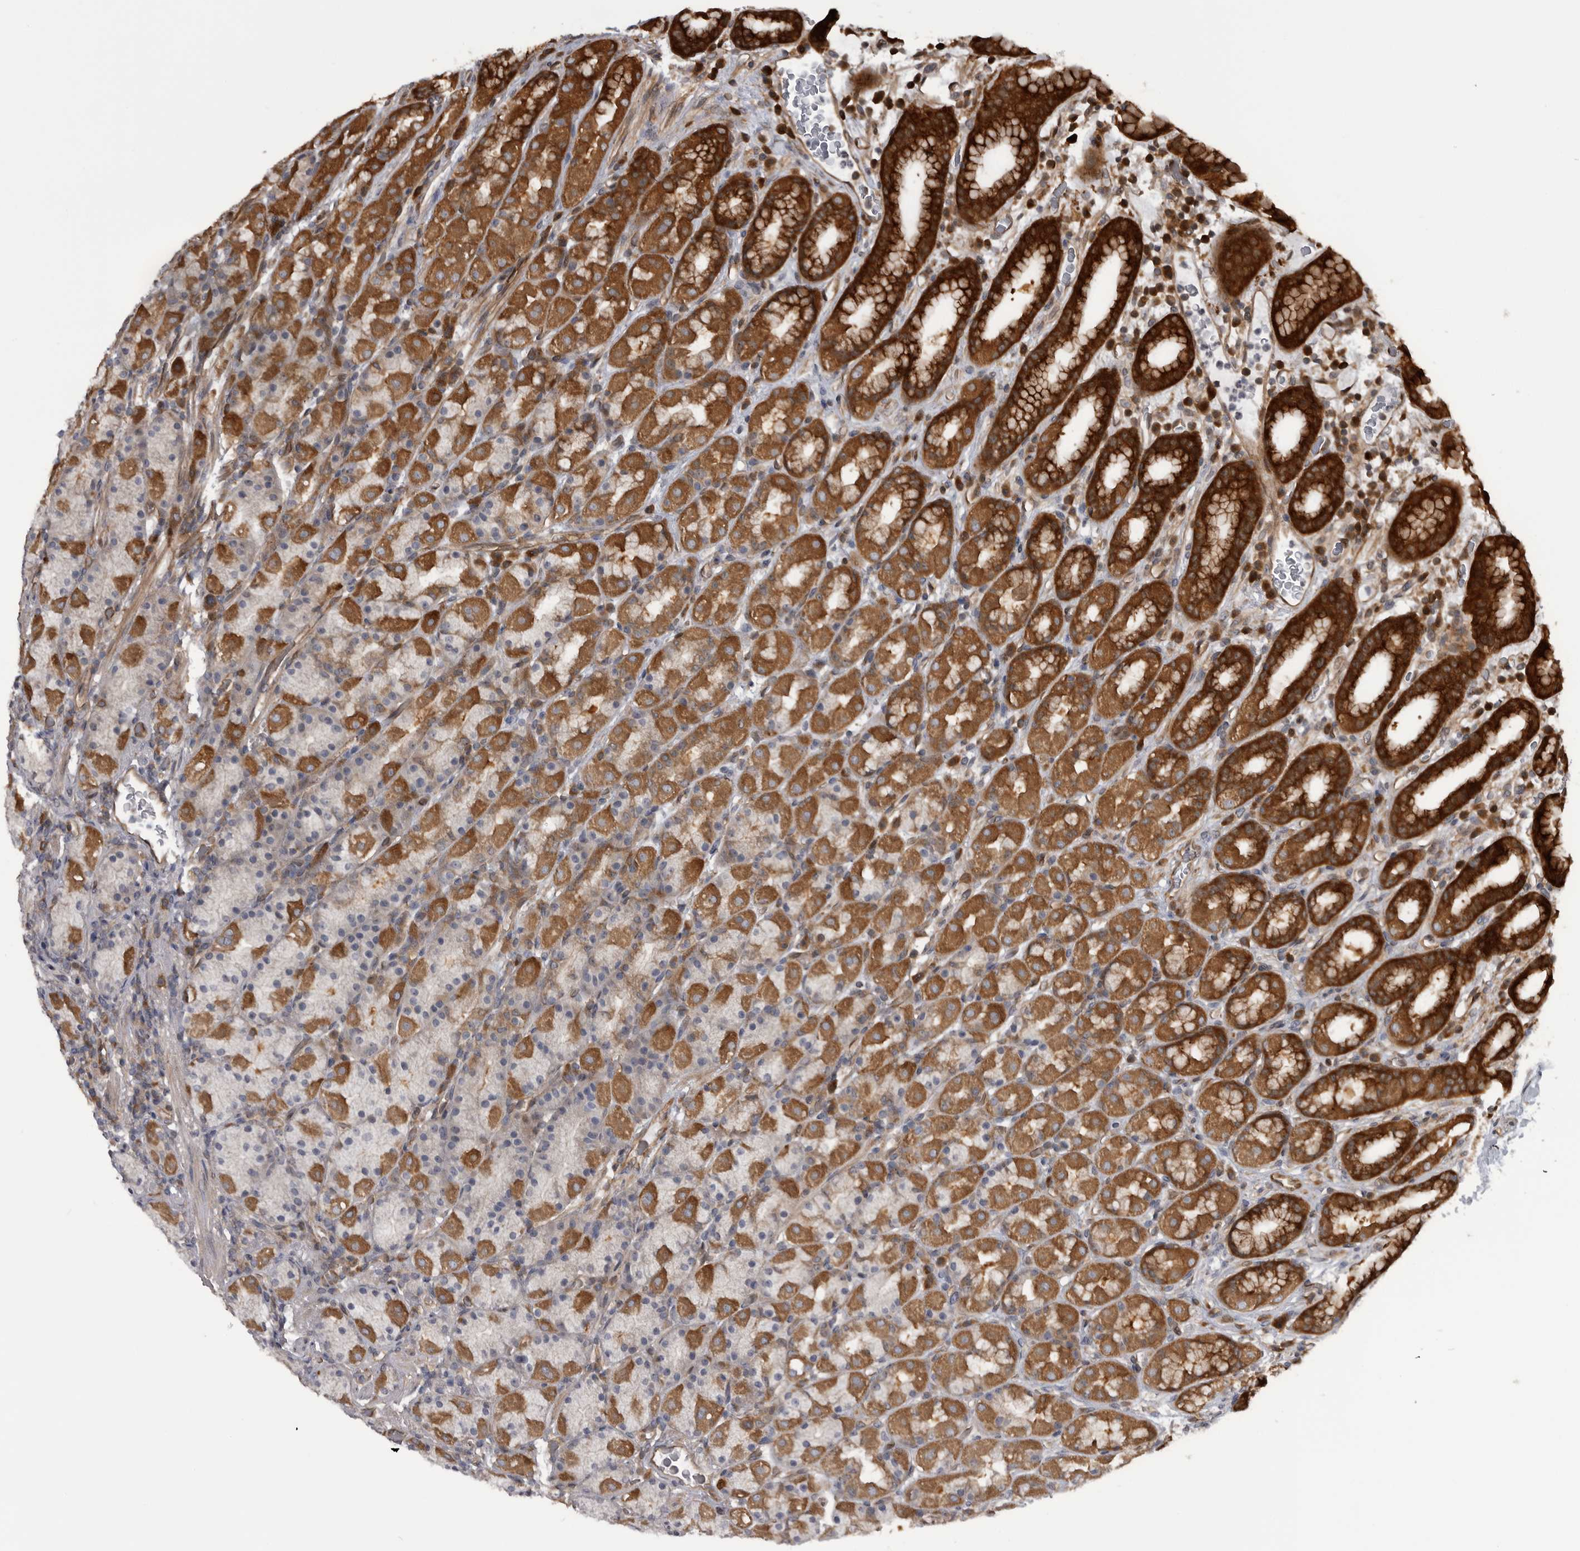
{"staining": {"intensity": "strong", "quantity": ">75%", "location": "cytoplasmic/membranous"}, "tissue": "stomach", "cell_type": "Glandular cells", "image_type": "normal", "snomed": [{"axis": "morphology", "description": "Normal tissue, NOS"}, {"axis": "topography", "description": "Stomach, upper"}], "caption": "IHC photomicrograph of normal human stomach stained for a protein (brown), which shows high levels of strong cytoplasmic/membranous expression in approximately >75% of glandular cells.", "gene": "RAB3GAP2", "patient": {"sex": "male", "age": 68}}